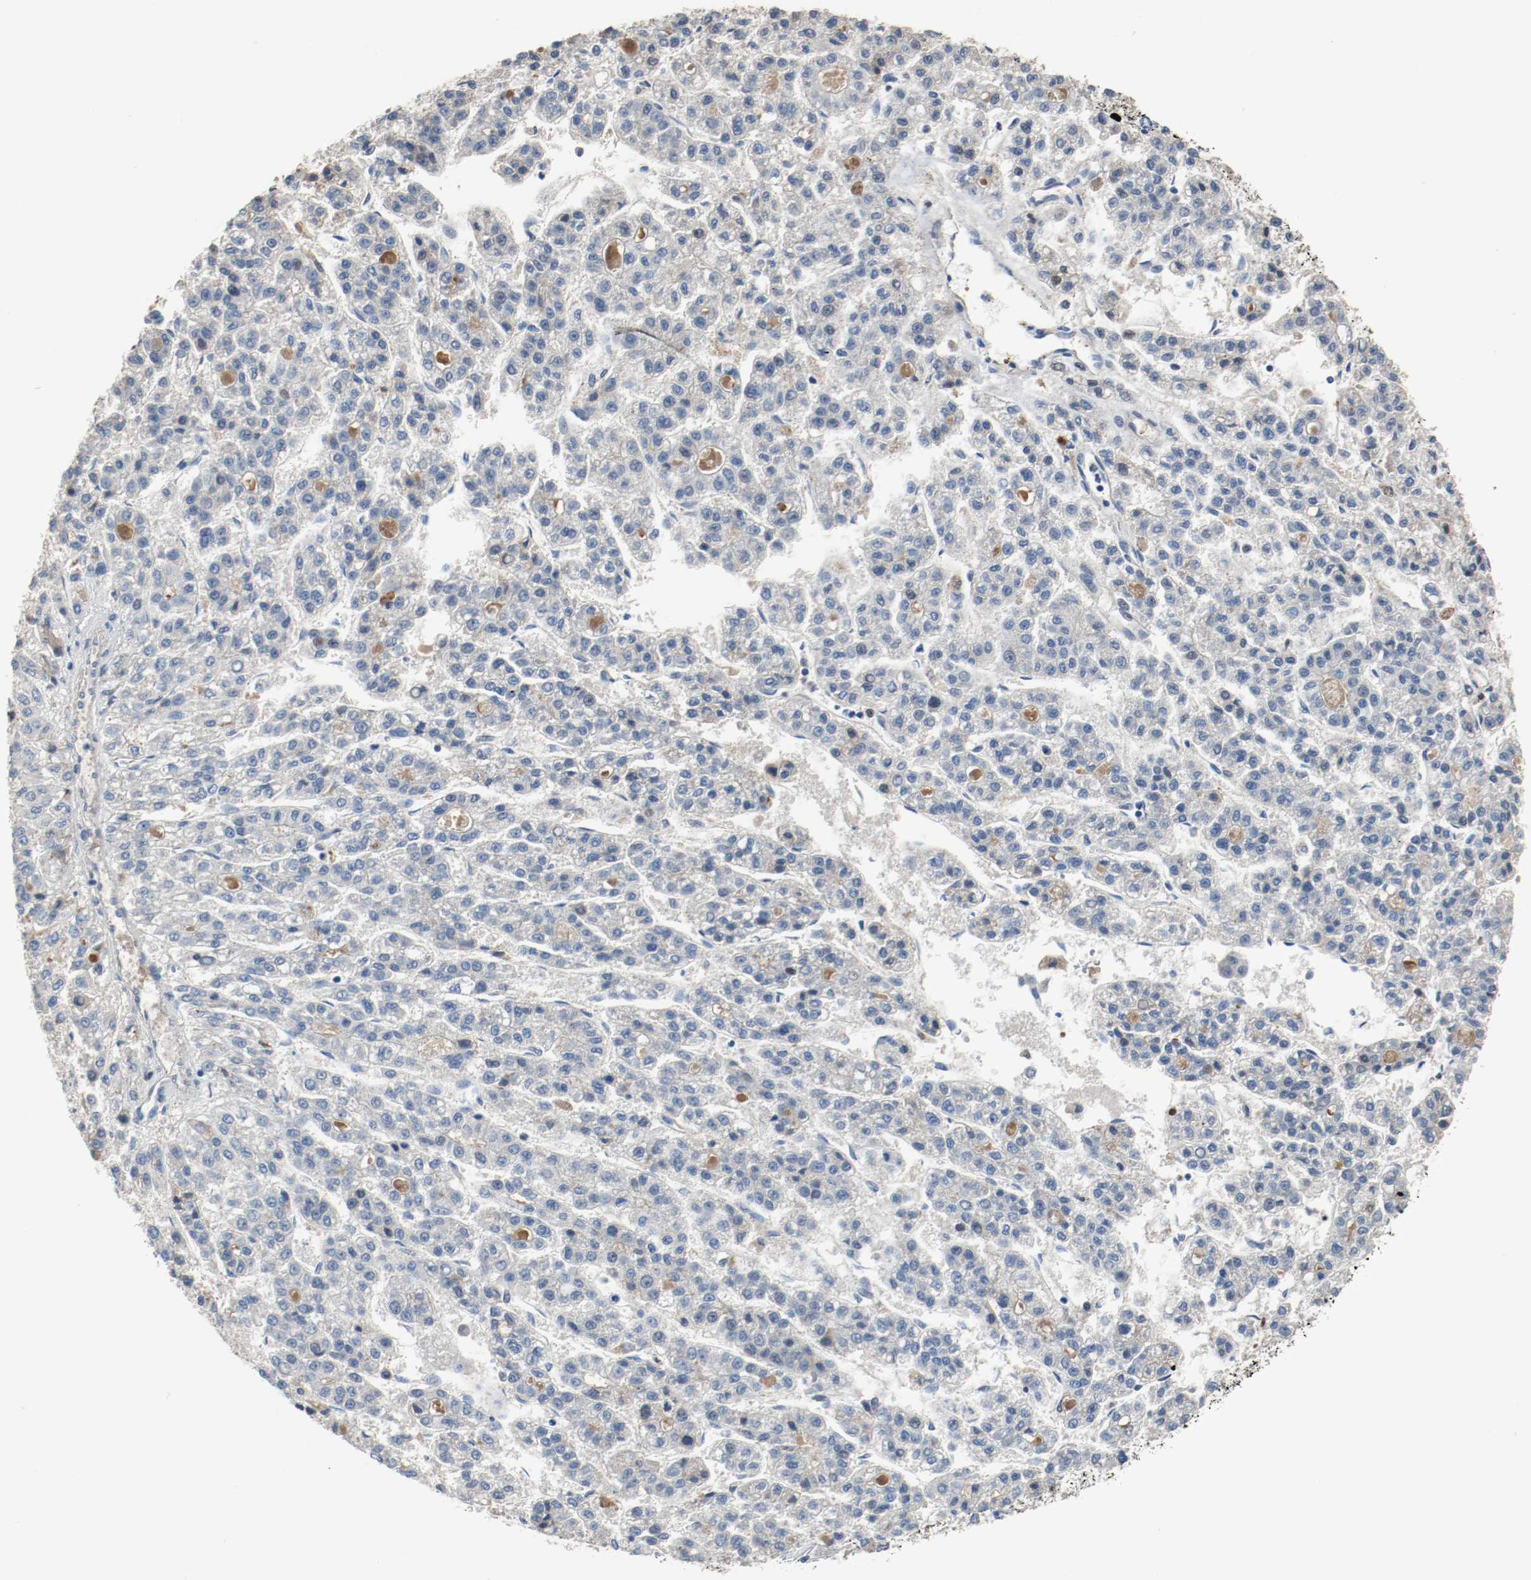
{"staining": {"intensity": "negative", "quantity": "none", "location": "none"}, "tissue": "liver cancer", "cell_type": "Tumor cells", "image_type": "cancer", "snomed": [{"axis": "morphology", "description": "Carcinoma, Hepatocellular, NOS"}, {"axis": "topography", "description": "Liver"}], "caption": "Liver cancer stained for a protein using IHC demonstrates no positivity tumor cells.", "gene": "BLK", "patient": {"sex": "male", "age": 70}}